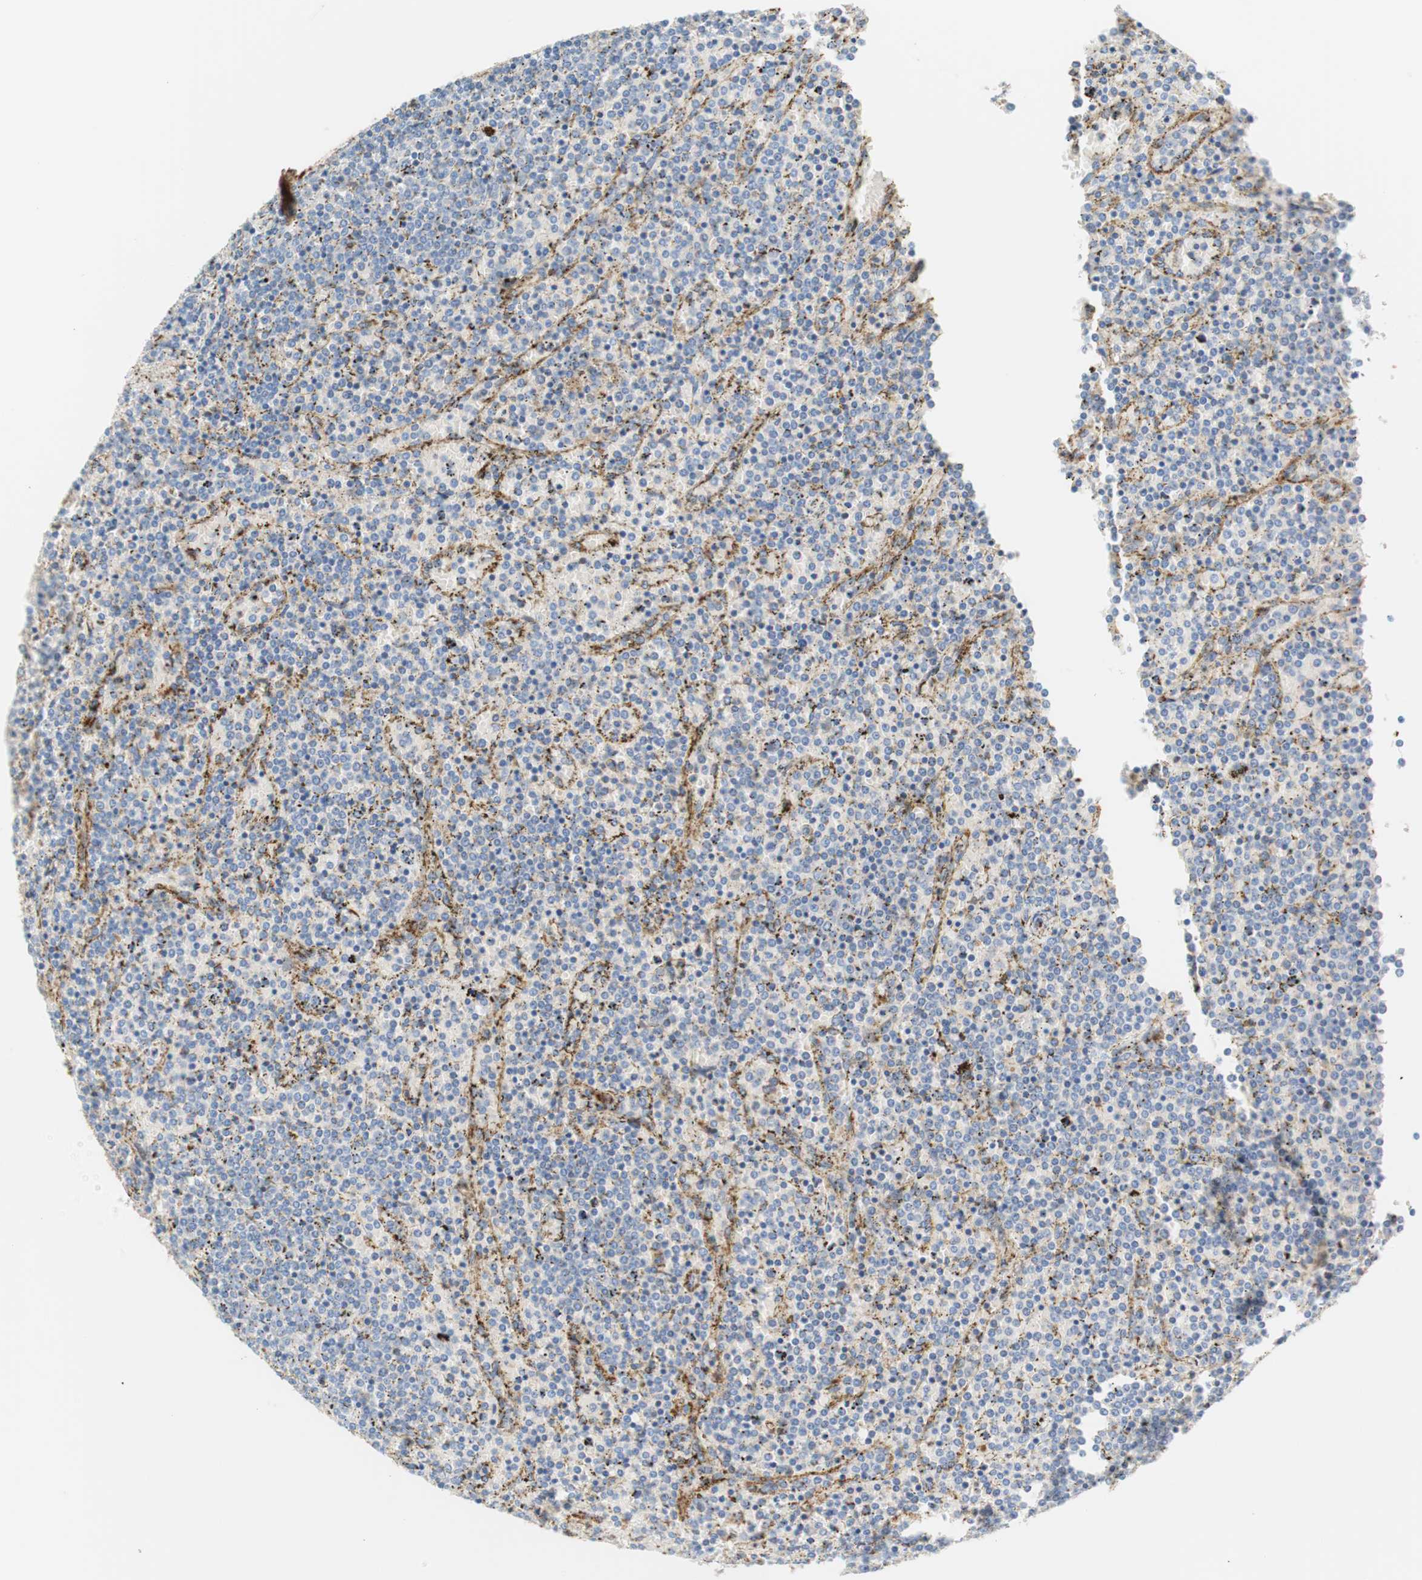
{"staining": {"intensity": "negative", "quantity": "none", "location": "none"}, "tissue": "lymphoma", "cell_type": "Tumor cells", "image_type": "cancer", "snomed": [{"axis": "morphology", "description": "Malignant lymphoma, non-Hodgkin's type, Low grade"}, {"axis": "topography", "description": "Spleen"}], "caption": "Immunohistochemistry (IHC) micrograph of human low-grade malignant lymphoma, non-Hodgkin's type stained for a protein (brown), which shows no expression in tumor cells.", "gene": "RBP4", "patient": {"sex": "female", "age": 77}}